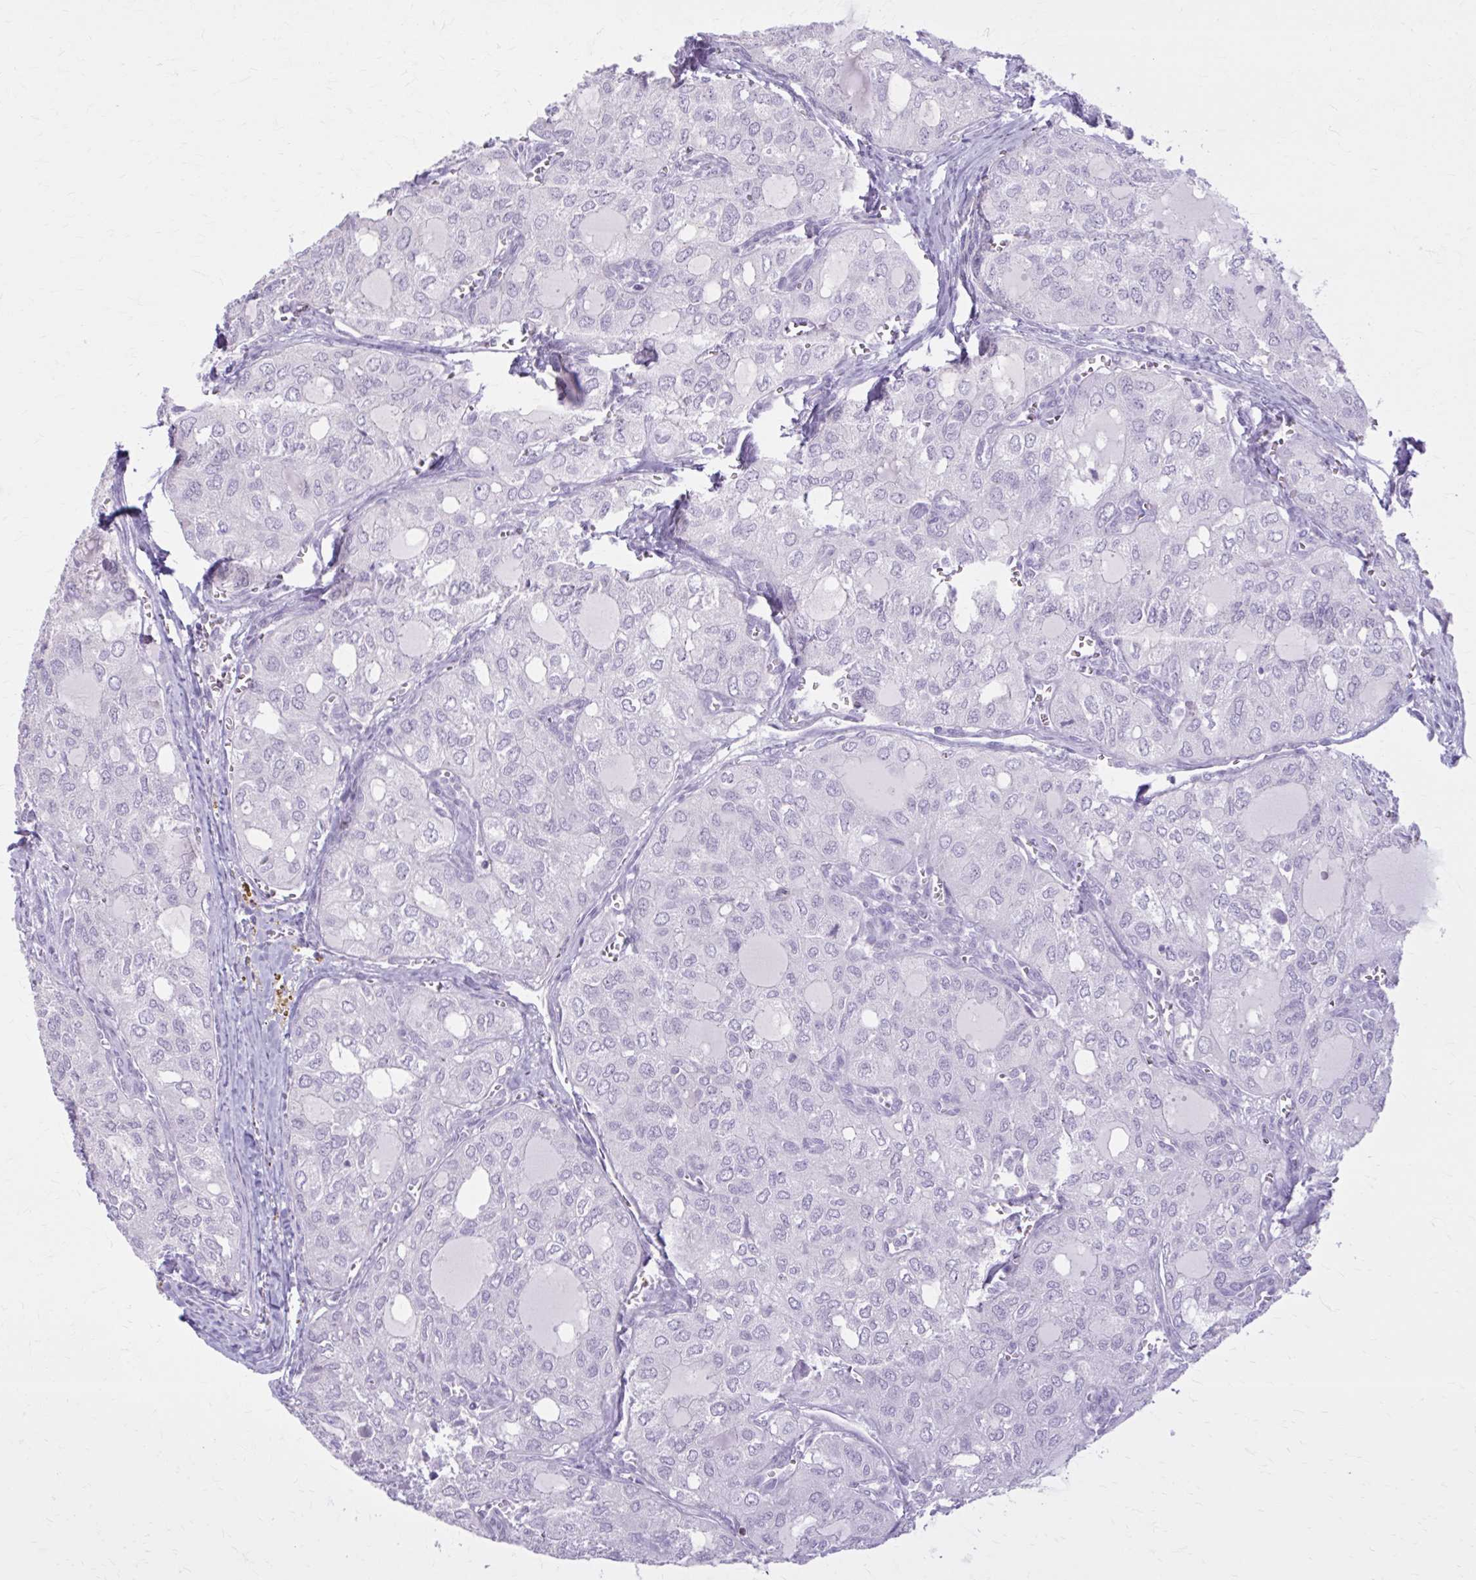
{"staining": {"intensity": "negative", "quantity": "none", "location": "none"}, "tissue": "thyroid cancer", "cell_type": "Tumor cells", "image_type": "cancer", "snomed": [{"axis": "morphology", "description": "Follicular adenoma carcinoma, NOS"}, {"axis": "topography", "description": "Thyroid gland"}], "caption": "An immunohistochemistry (IHC) micrograph of thyroid cancer (follicular adenoma carcinoma) is shown. There is no staining in tumor cells of thyroid cancer (follicular adenoma carcinoma).", "gene": "OR4B1", "patient": {"sex": "male", "age": 75}}